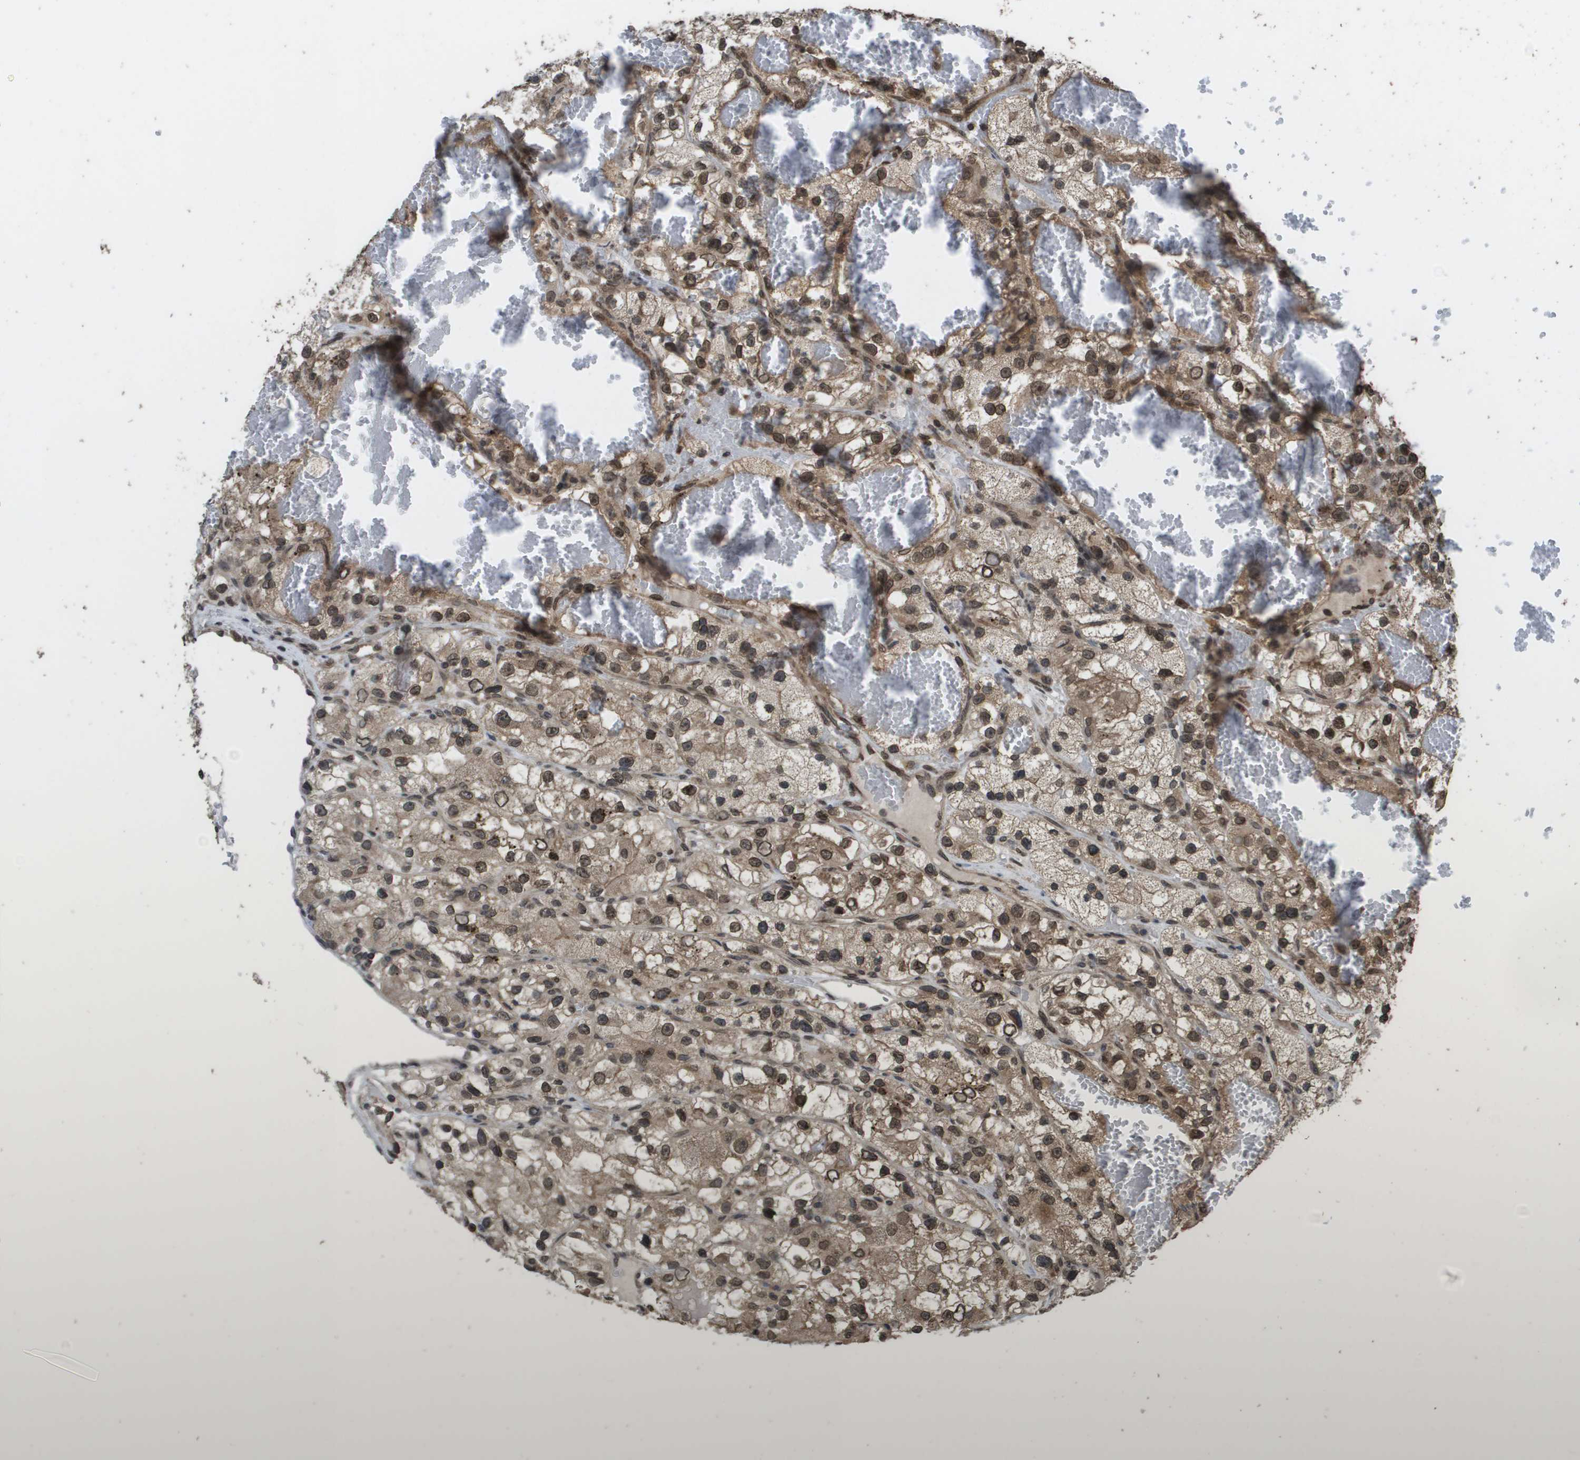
{"staining": {"intensity": "moderate", "quantity": ">75%", "location": "cytoplasmic/membranous,nuclear"}, "tissue": "renal cancer", "cell_type": "Tumor cells", "image_type": "cancer", "snomed": [{"axis": "morphology", "description": "Adenocarcinoma, NOS"}, {"axis": "topography", "description": "Kidney"}], "caption": "This micrograph displays IHC staining of adenocarcinoma (renal), with medium moderate cytoplasmic/membranous and nuclear expression in about >75% of tumor cells.", "gene": "AXIN2", "patient": {"sex": "female", "age": 57}}